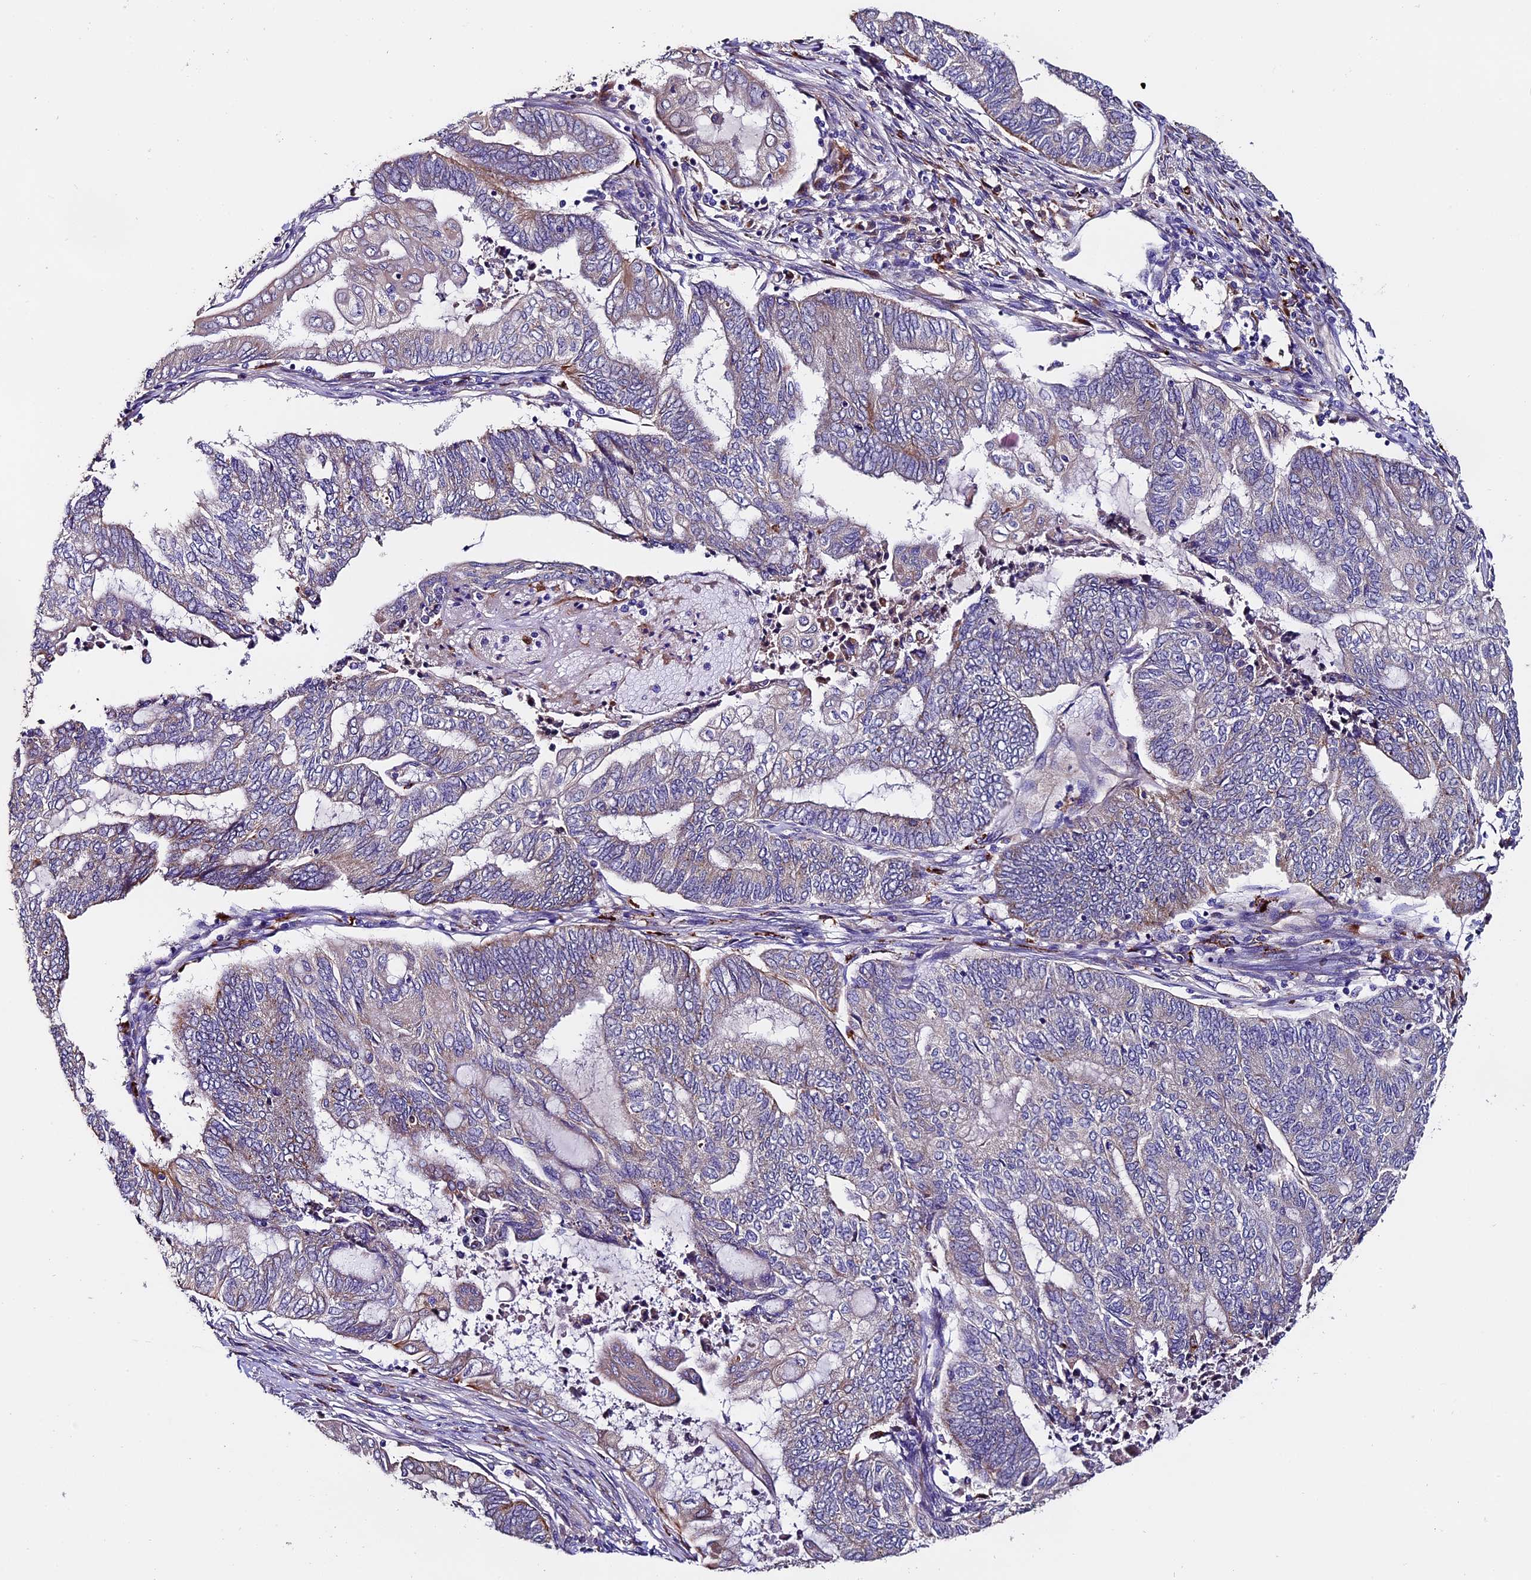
{"staining": {"intensity": "moderate", "quantity": "<25%", "location": "cytoplasmic/membranous"}, "tissue": "endometrial cancer", "cell_type": "Tumor cells", "image_type": "cancer", "snomed": [{"axis": "morphology", "description": "Adenocarcinoma, NOS"}, {"axis": "topography", "description": "Uterus"}, {"axis": "topography", "description": "Endometrium"}], "caption": "Protein staining of endometrial cancer tissue reveals moderate cytoplasmic/membranous staining in approximately <25% of tumor cells.", "gene": "CLN5", "patient": {"sex": "female", "age": 70}}